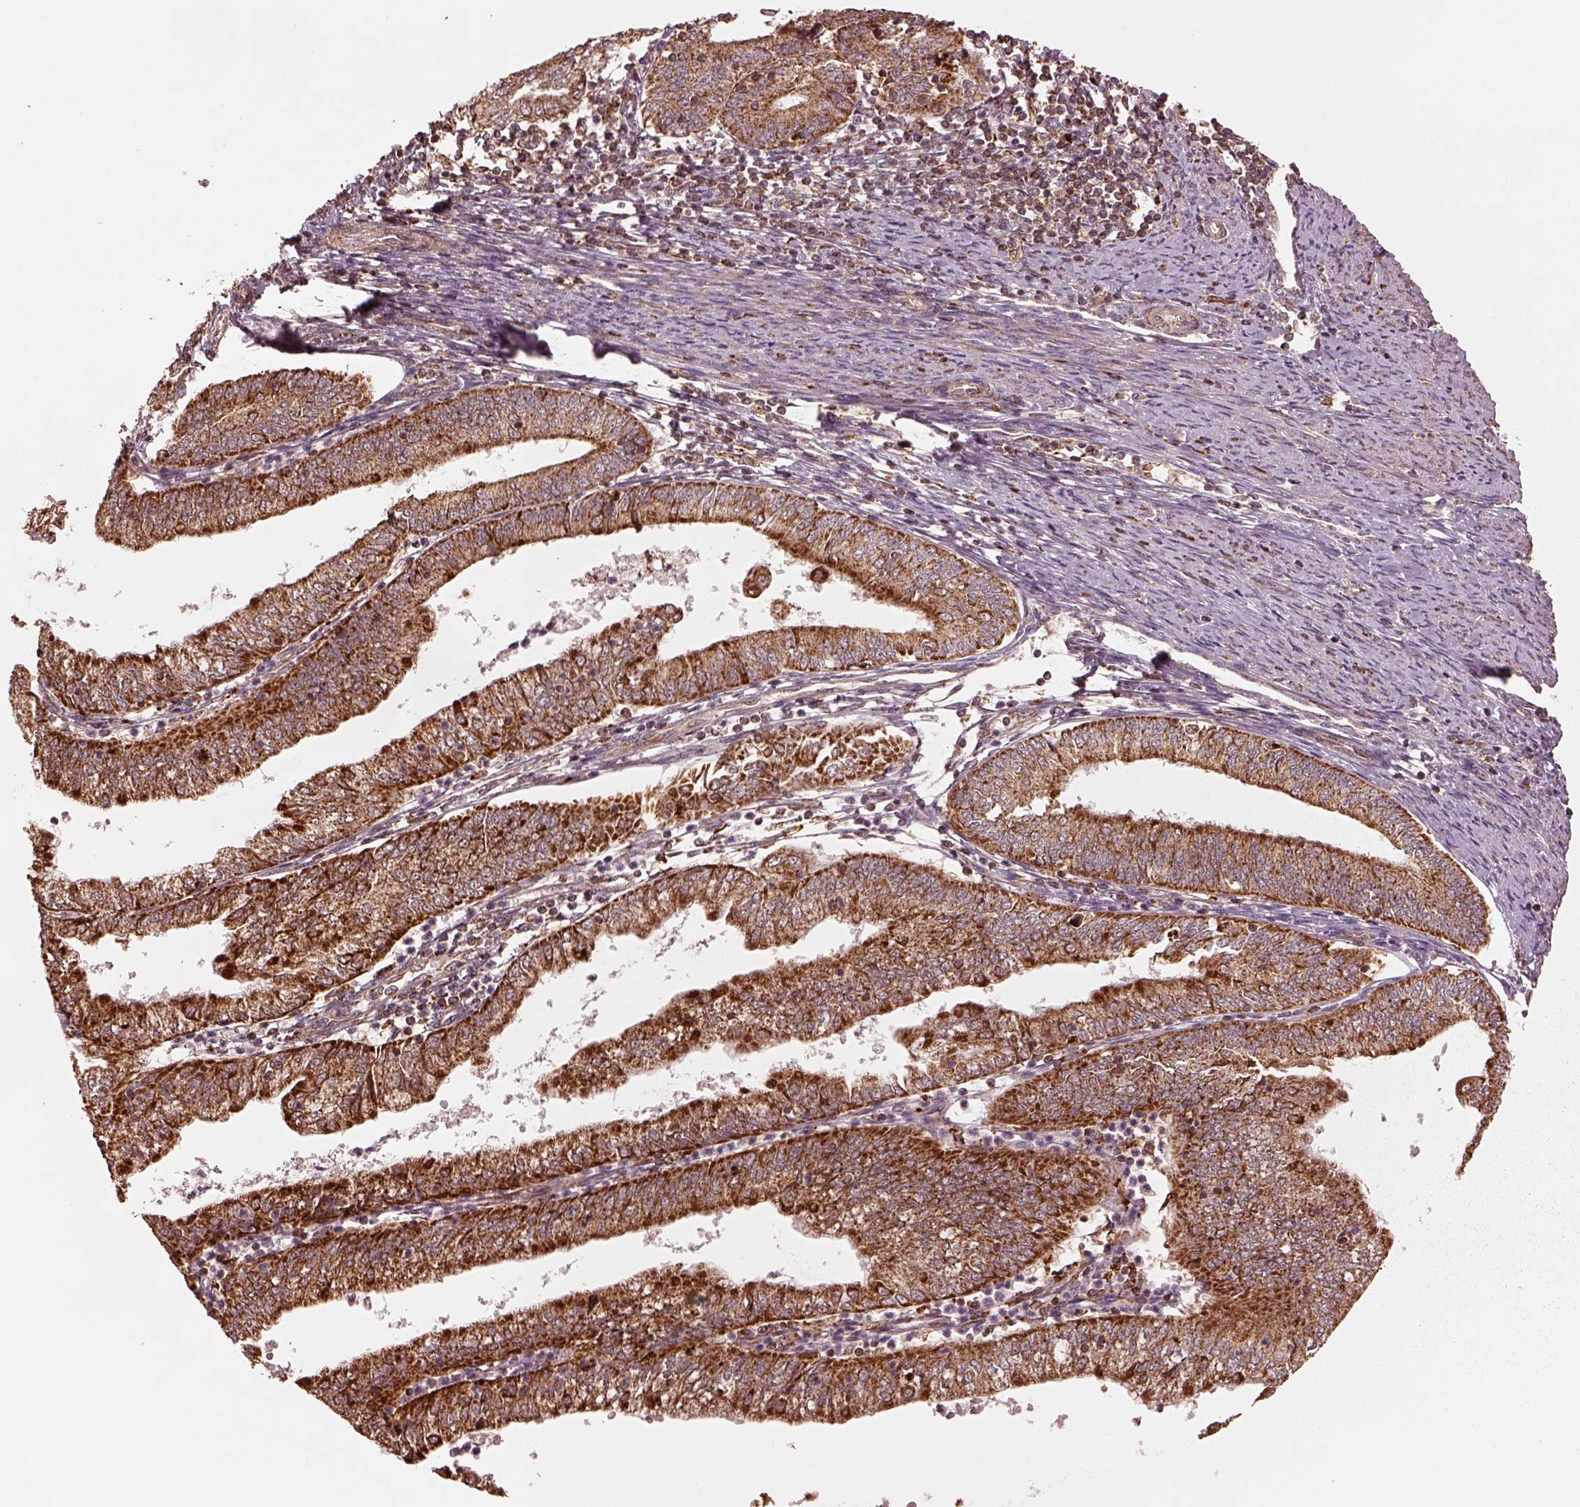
{"staining": {"intensity": "strong", "quantity": ">75%", "location": "cytoplasmic/membranous"}, "tissue": "endometrial cancer", "cell_type": "Tumor cells", "image_type": "cancer", "snomed": [{"axis": "morphology", "description": "Adenocarcinoma, NOS"}, {"axis": "topography", "description": "Endometrium"}], "caption": "Immunohistochemistry (IHC) (DAB (3,3'-diaminobenzidine)) staining of endometrial cancer (adenocarcinoma) shows strong cytoplasmic/membranous protein positivity in approximately >75% of tumor cells. (brown staining indicates protein expression, while blue staining denotes nuclei).", "gene": "SEL1L3", "patient": {"sex": "female", "age": 55}}